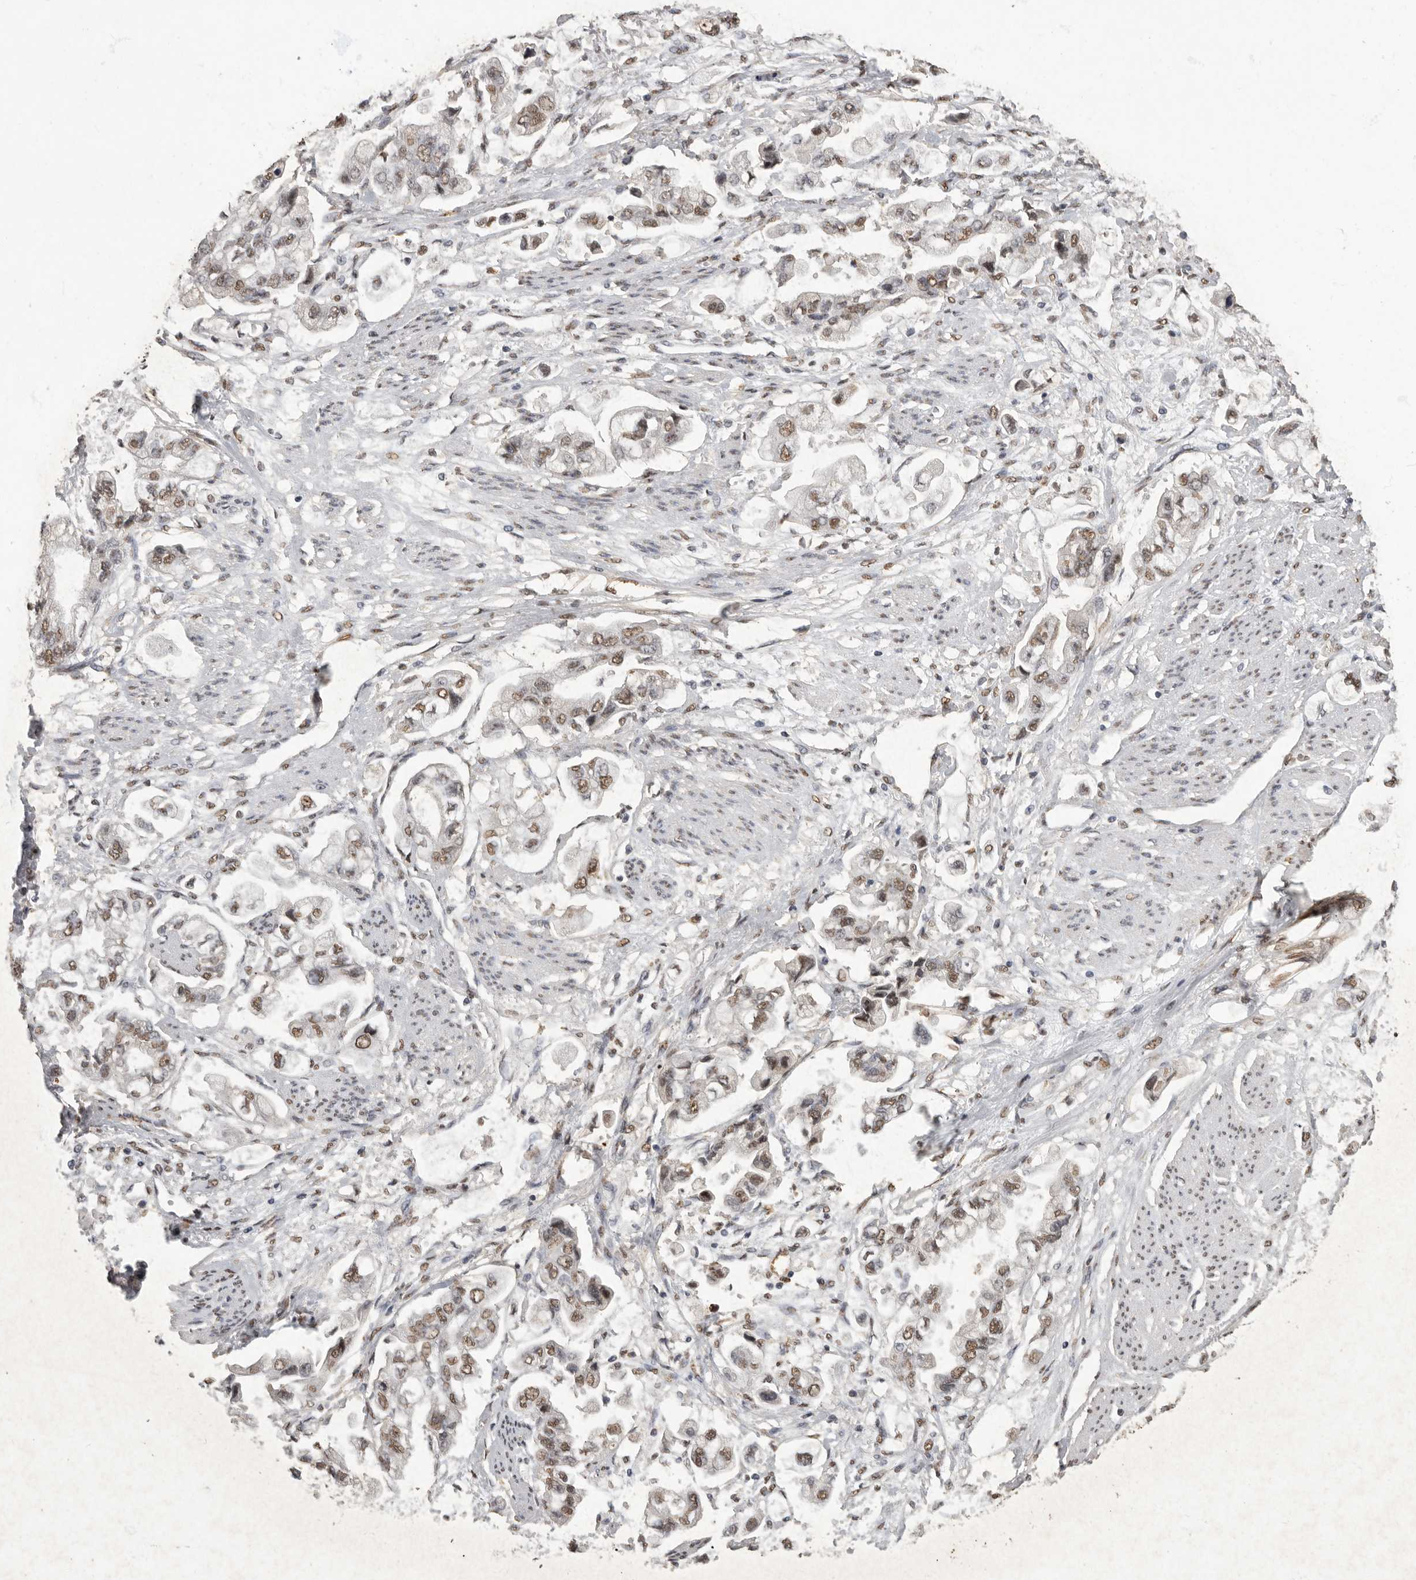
{"staining": {"intensity": "moderate", "quantity": ">75%", "location": "nuclear"}, "tissue": "stomach cancer", "cell_type": "Tumor cells", "image_type": "cancer", "snomed": [{"axis": "morphology", "description": "Adenocarcinoma, NOS"}, {"axis": "topography", "description": "Stomach"}], "caption": "A brown stain labels moderate nuclear positivity of a protein in stomach adenocarcinoma tumor cells. The staining was performed using DAB (3,3'-diaminobenzidine) to visualize the protein expression in brown, while the nuclei were stained in blue with hematoxylin (Magnification: 20x).", "gene": "NBL1", "patient": {"sex": "male", "age": 62}}